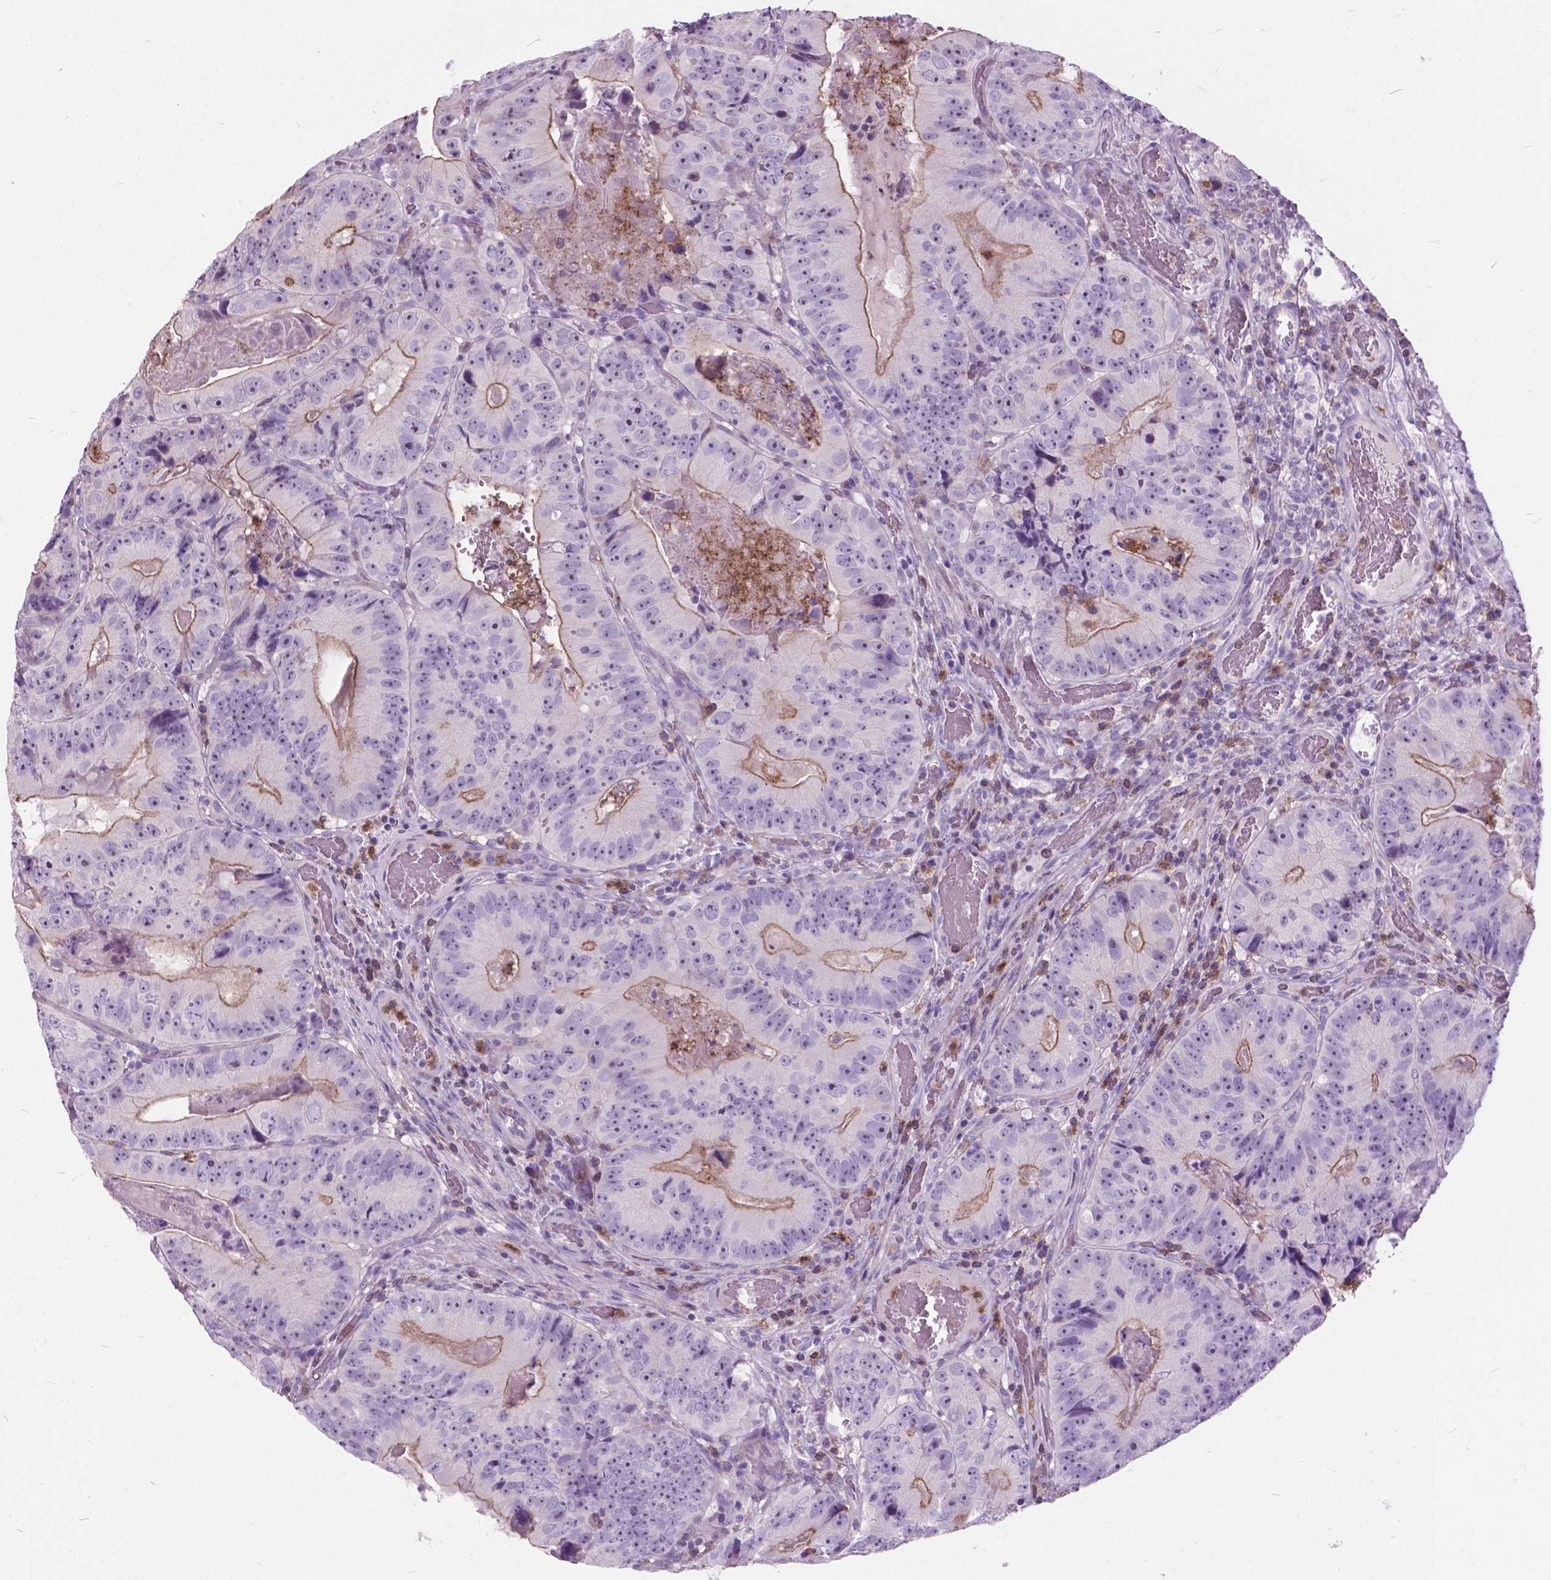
{"staining": {"intensity": "moderate", "quantity": "<25%", "location": "cytoplasmic/membranous"}, "tissue": "colorectal cancer", "cell_type": "Tumor cells", "image_type": "cancer", "snomed": [{"axis": "morphology", "description": "Adenocarcinoma, NOS"}, {"axis": "topography", "description": "Colon"}], "caption": "High-power microscopy captured an IHC micrograph of colorectal adenocarcinoma, revealing moderate cytoplasmic/membranous positivity in about <25% of tumor cells.", "gene": "PRR35", "patient": {"sex": "female", "age": 86}}